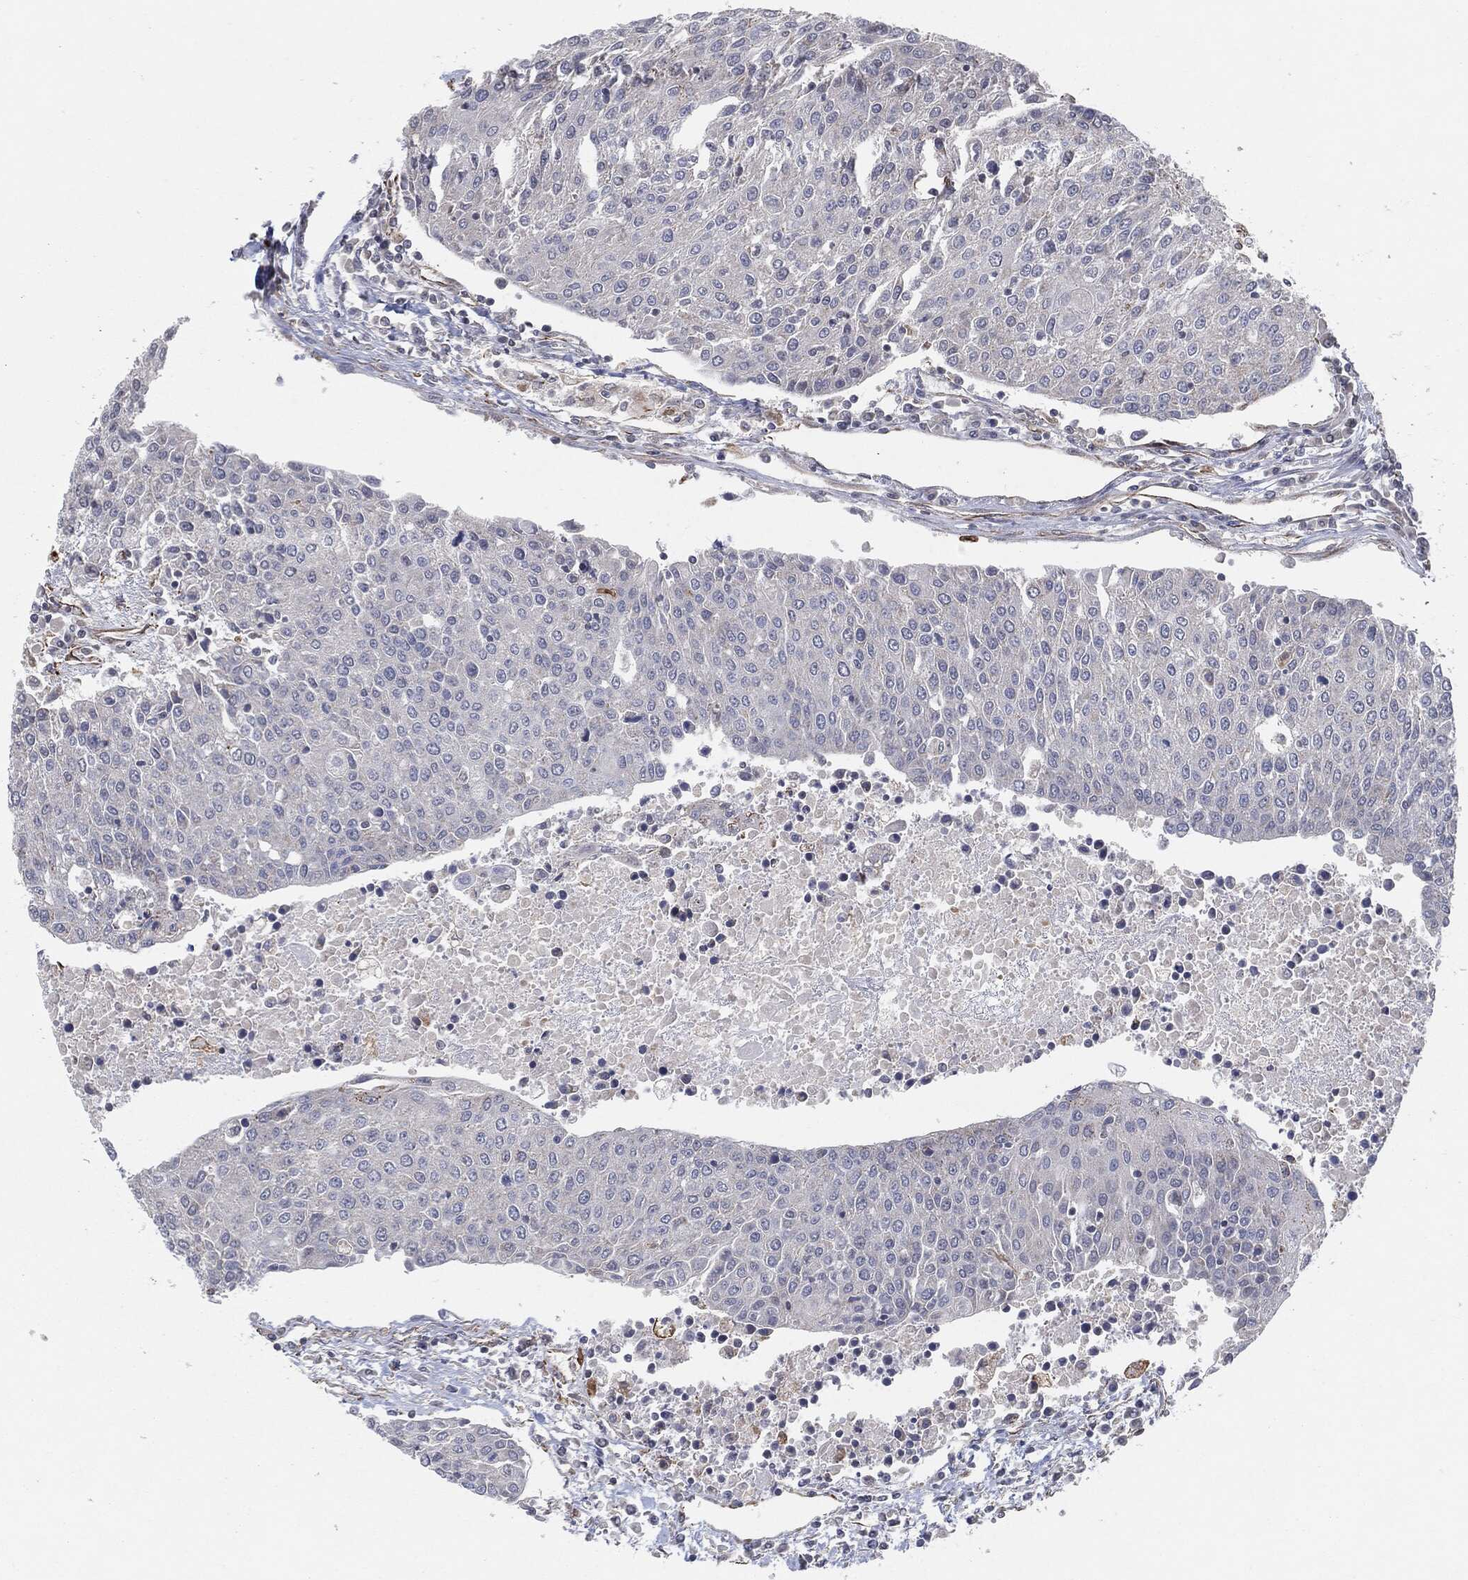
{"staining": {"intensity": "negative", "quantity": "none", "location": "none"}, "tissue": "urothelial cancer", "cell_type": "Tumor cells", "image_type": "cancer", "snomed": [{"axis": "morphology", "description": "Urothelial carcinoma, High grade"}, {"axis": "topography", "description": "Urinary bladder"}], "caption": "Immunohistochemistry (IHC) of human urothelial cancer exhibits no expression in tumor cells.", "gene": "TP53RK", "patient": {"sex": "female", "age": 85}}